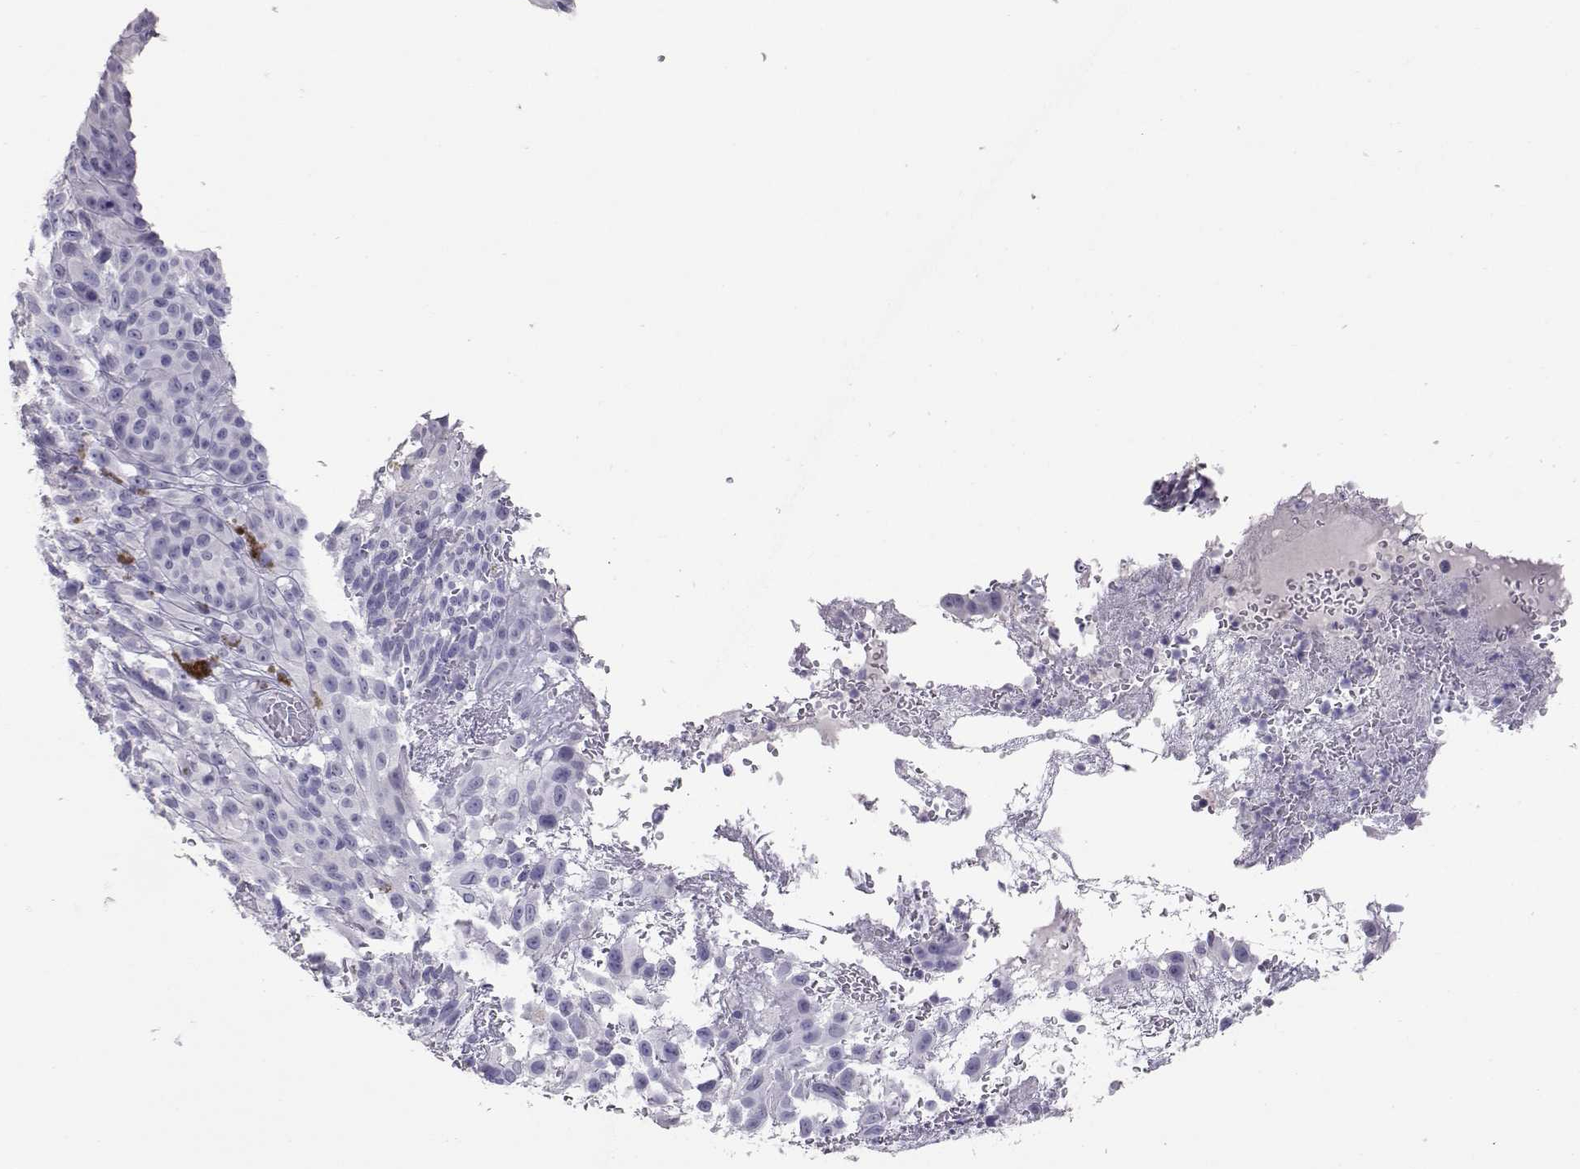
{"staining": {"intensity": "negative", "quantity": "none", "location": "none"}, "tissue": "melanoma", "cell_type": "Tumor cells", "image_type": "cancer", "snomed": [{"axis": "morphology", "description": "Malignant melanoma, NOS"}, {"axis": "topography", "description": "Skin"}], "caption": "Melanoma stained for a protein using IHC demonstrates no staining tumor cells.", "gene": "PMCH", "patient": {"sex": "male", "age": 83}}